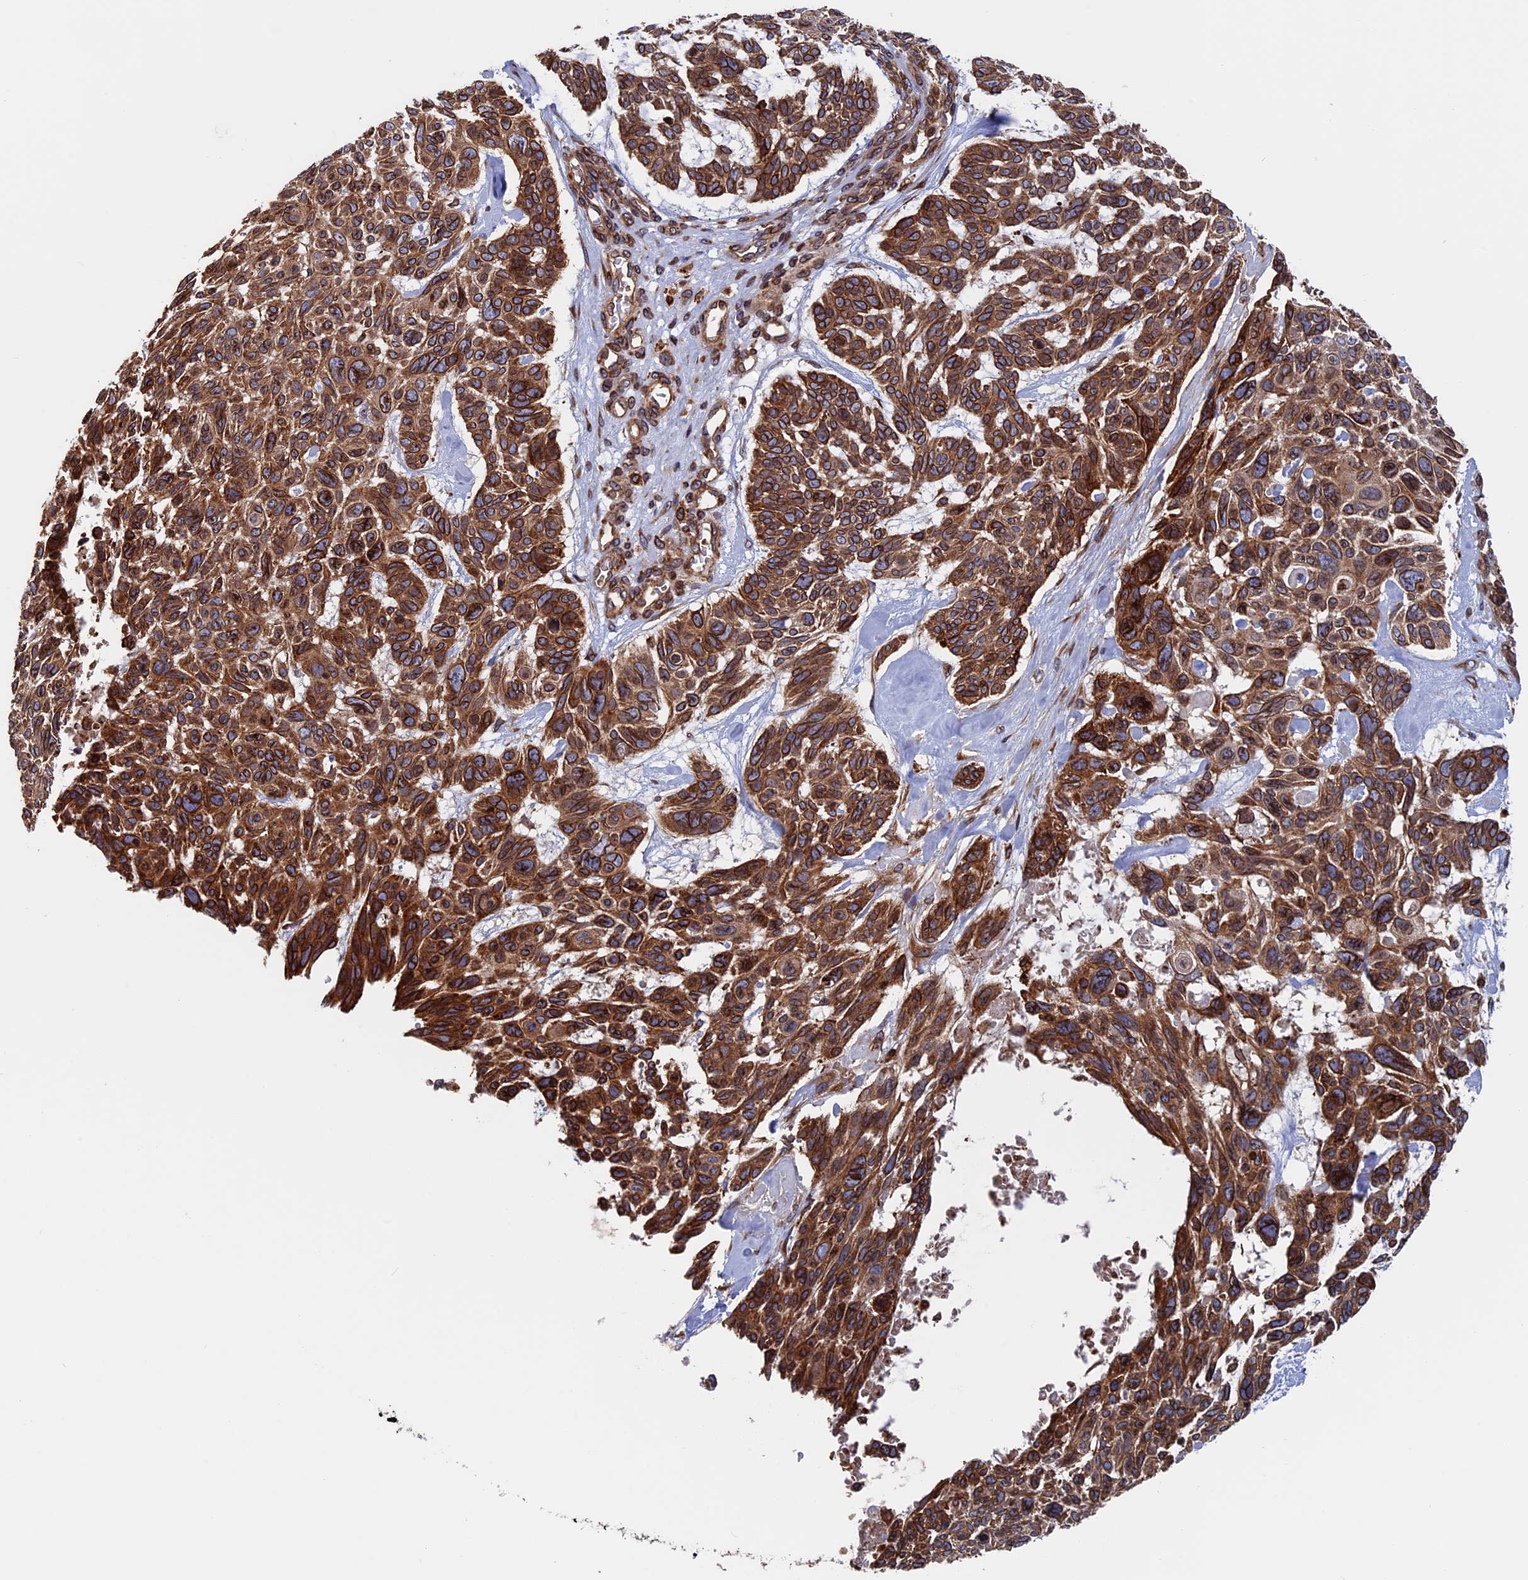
{"staining": {"intensity": "strong", "quantity": ">75%", "location": "cytoplasmic/membranous"}, "tissue": "skin cancer", "cell_type": "Tumor cells", "image_type": "cancer", "snomed": [{"axis": "morphology", "description": "Basal cell carcinoma"}, {"axis": "topography", "description": "Skin"}], "caption": "Protein staining of skin cancer tissue displays strong cytoplasmic/membranous positivity in approximately >75% of tumor cells.", "gene": "RPUSD1", "patient": {"sex": "male", "age": 88}}